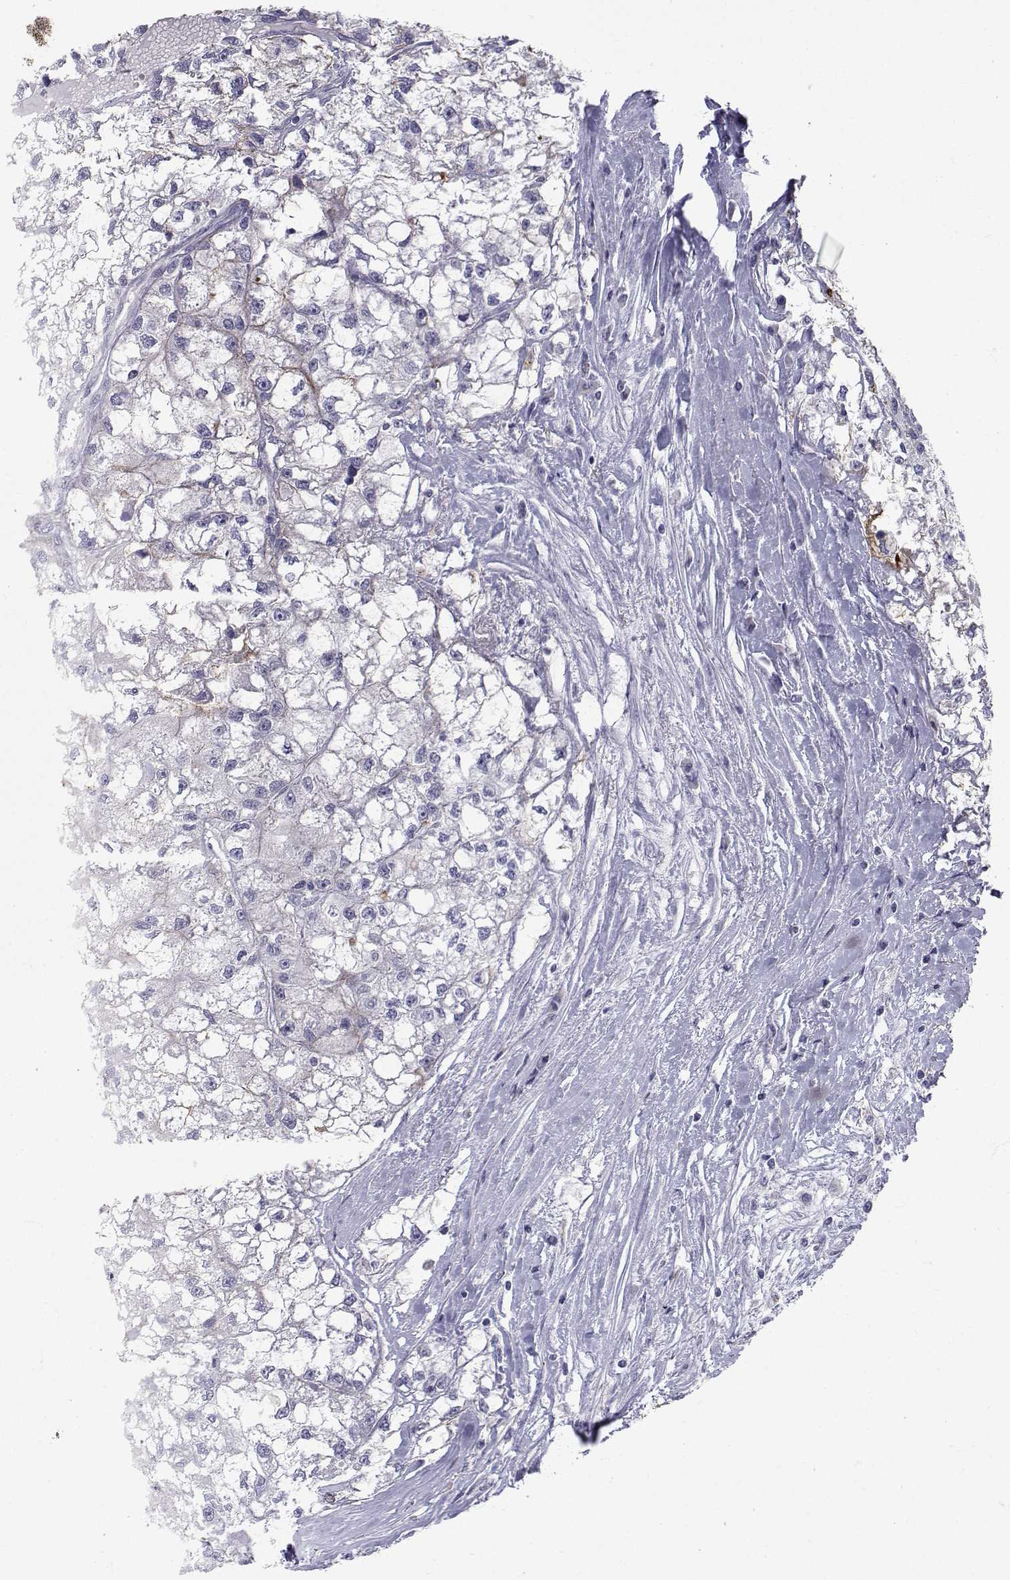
{"staining": {"intensity": "negative", "quantity": "none", "location": "none"}, "tissue": "renal cancer", "cell_type": "Tumor cells", "image_type": "cancer", "snomed": [{"axis": "morphology", "description": "Adenocarcinoma, NOS"}, {"axis": "topography", "description": "Kidney"}], "caption": "Human renal cancer (adenocarcinoma) stained for a protein using immunohistochemistry (IHC) reveals no expression in tumor cells.", "gene": "SLC6A3", "patient": {"sex": "male", "age": 56}}